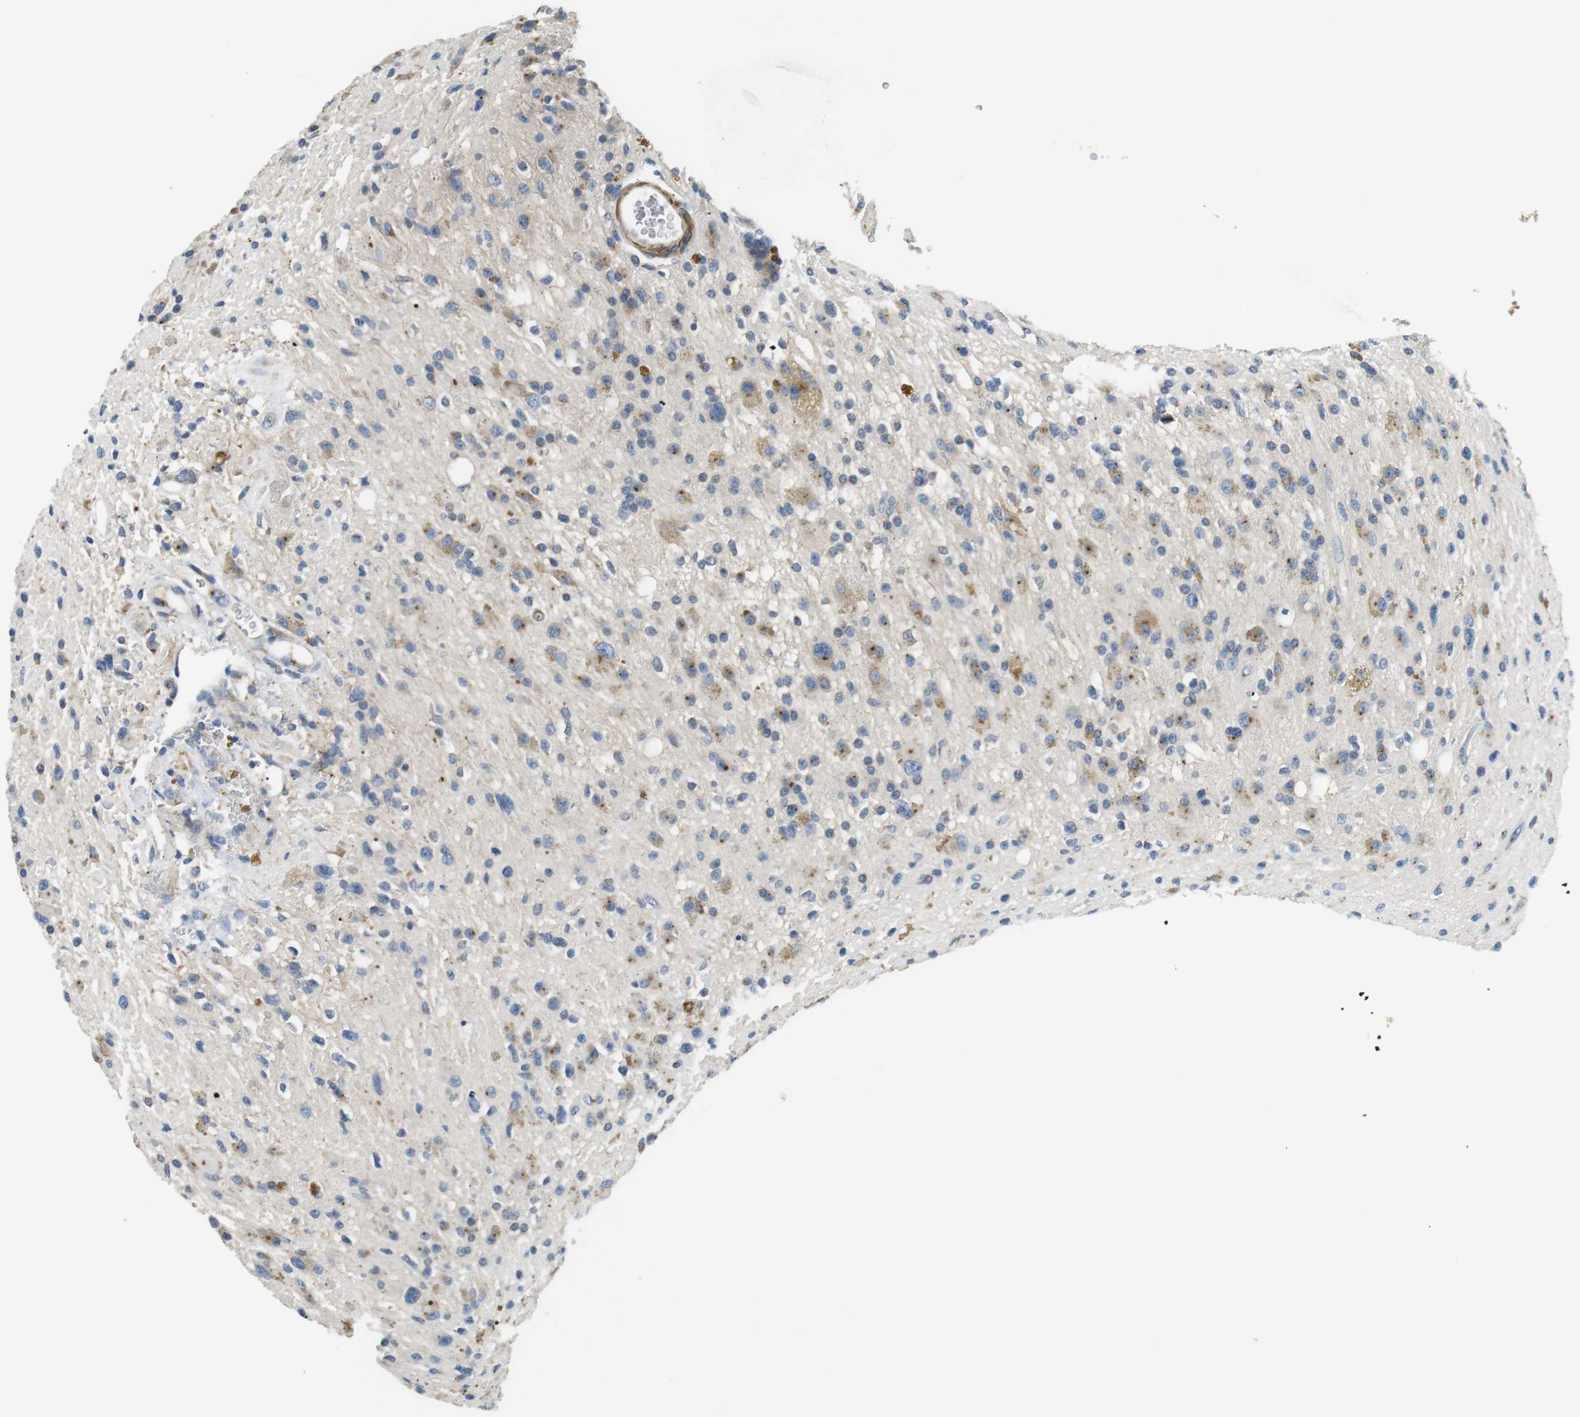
{"staining": {"intensity": "moderate", "quantity": "25%-75%", "location": "cytoplasmic/membranous"}, "tissue": "glioma", "cell_type": "Tumor cells", "image_type": "cancer", "snomed": [{"axis": "morphology", "description": "Glioma, malignant, High grade"}, {"axis": "topography", "description": "Brain"}], "caption": "Moderate cytoplasmic/membranous protein positivity is identified in about 25%-75% of tumor cells in glioma.", "gene": "UNC5CL", "patient": {"sex": "male", "age": 33}}